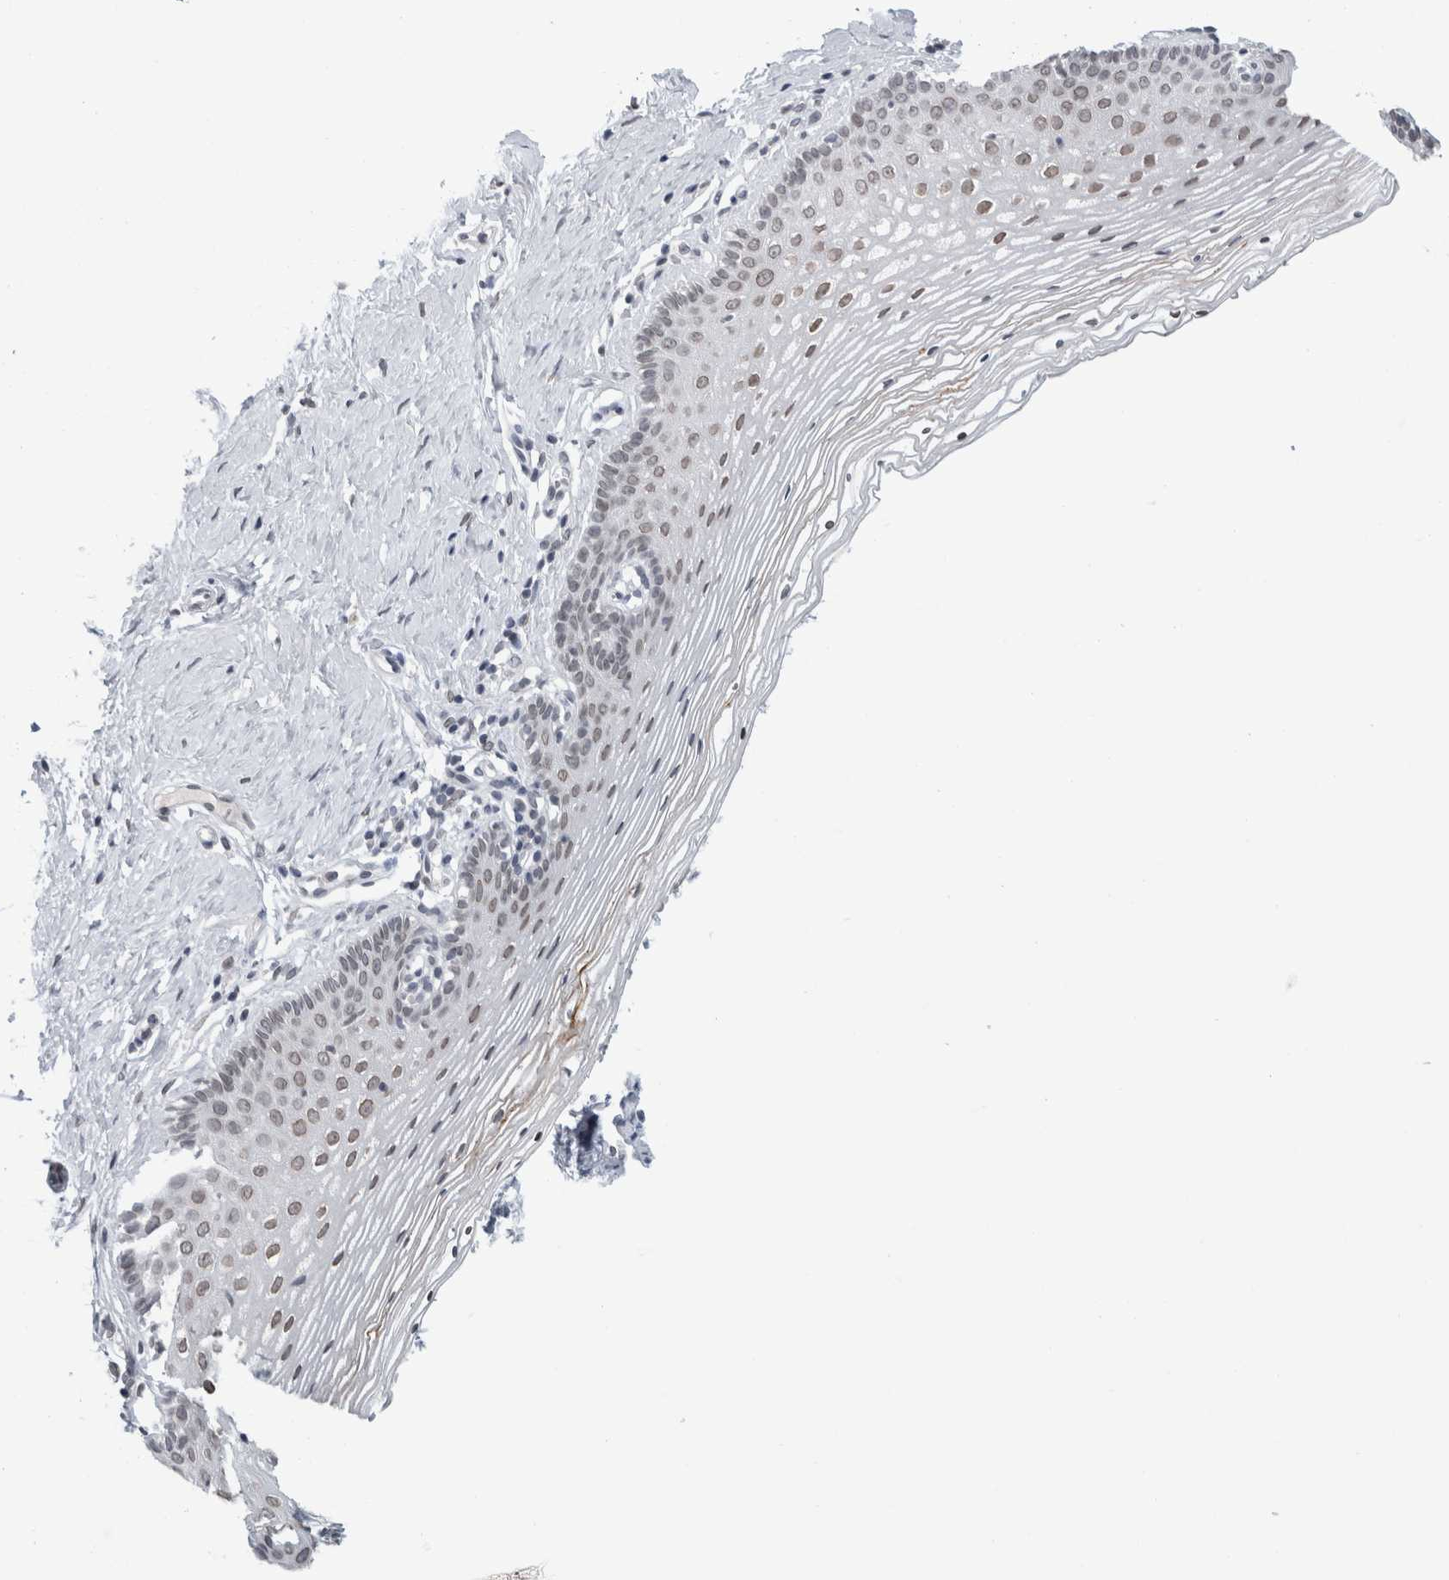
{"staining": {"intensity": "weak", "quantity": ">75%", "location": "nuclear"}, "tissue": "vagina", "cell_type": "Squamous epithelial cells", "image_type": "normal", "snomed": [{"axis": "morphology", "description": "Normal tissue, NOS"}, {"axis": "topography", "description": "Vagina"}], "caption": "Unremarkable vagina demonstrates weak nuclear staining in about >75% of squamous epithelial cells.", "gene": "ZNF770", "patient": {"sex": "female", "age": 32}}